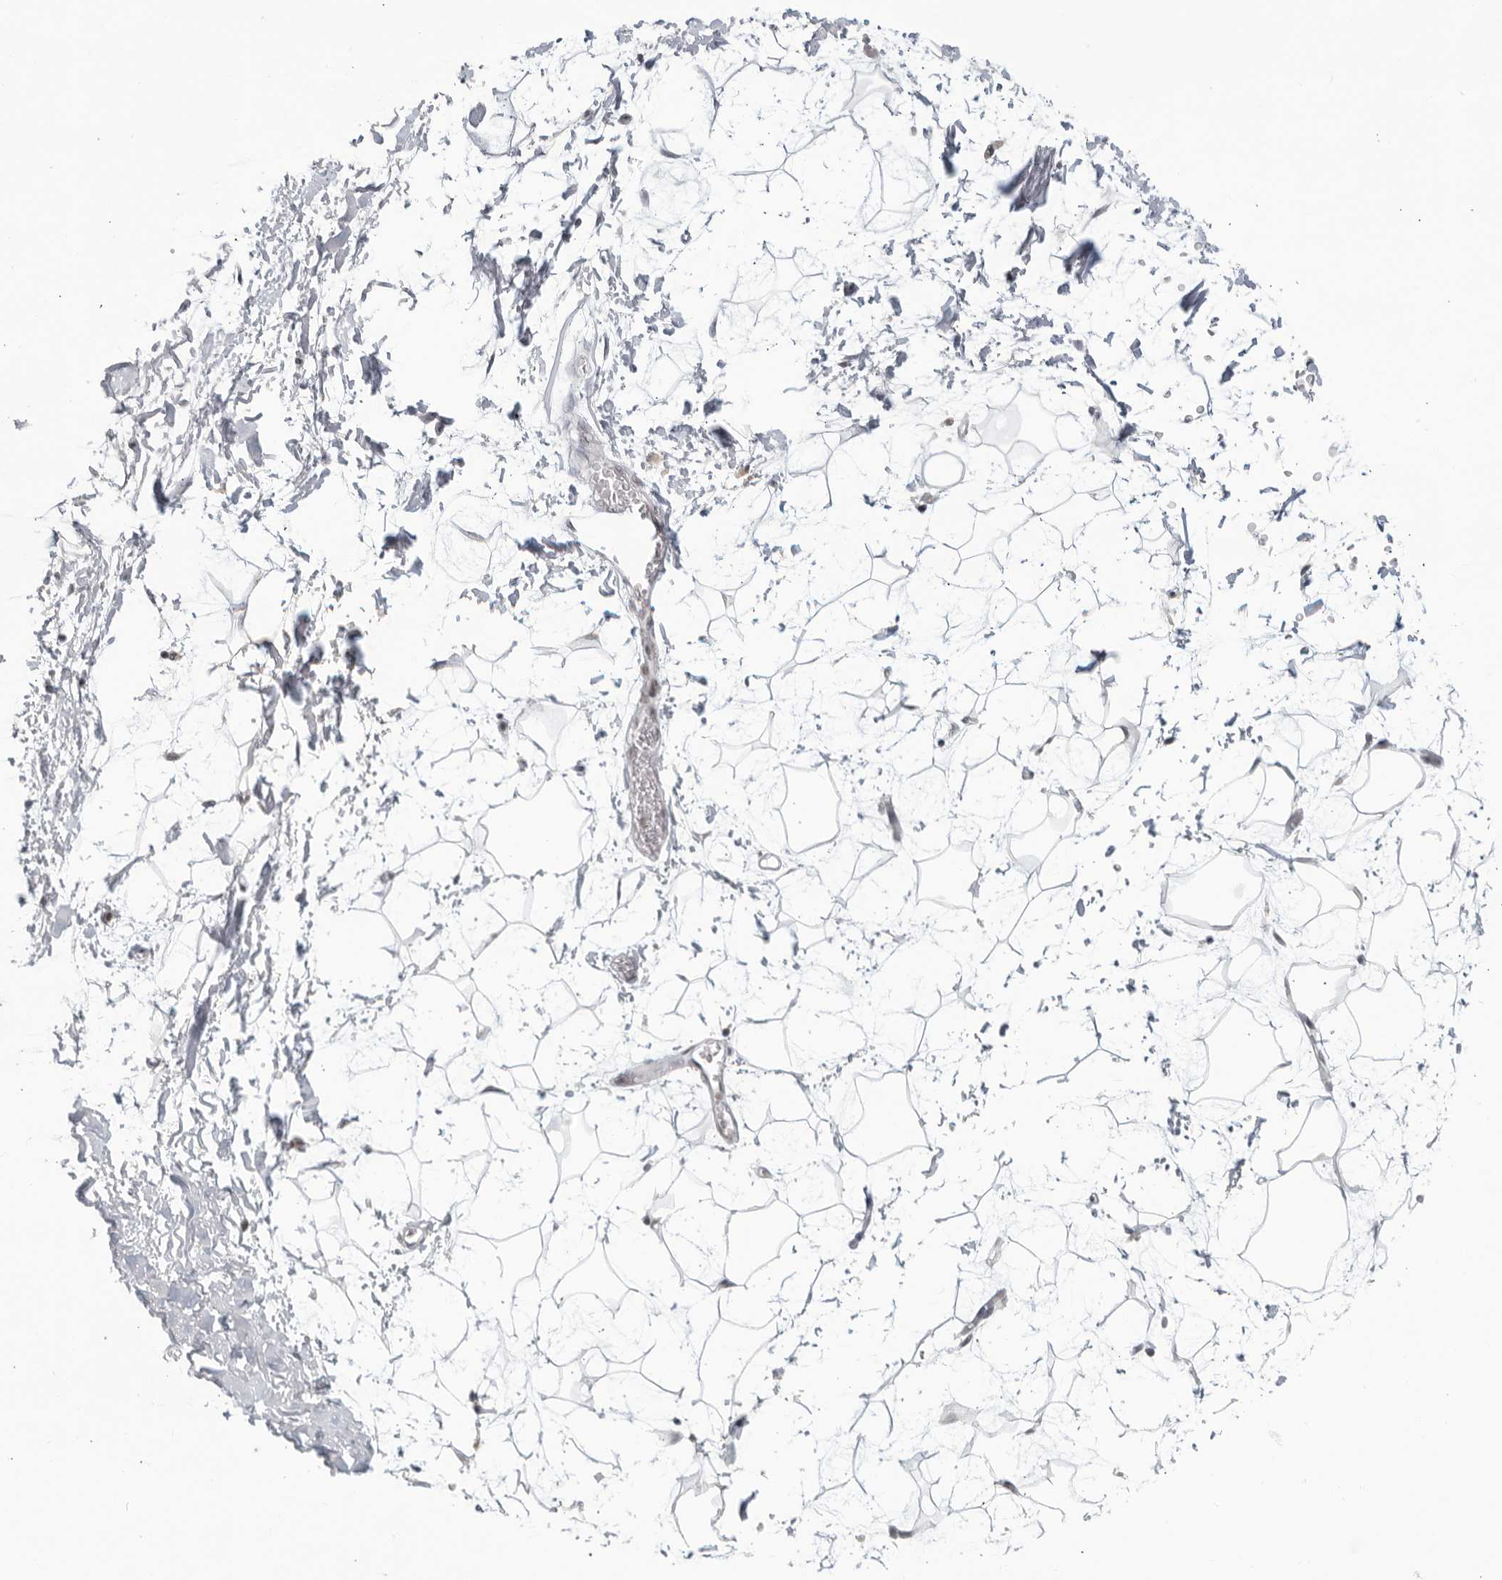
{"staining": {"intensity": "negative", "quantity": "none", "location": "none"}, "tissue": "adipose tissue", "cell_type": "Adipocytes", "image_type": "normal", "snomed": [{"axis": "morphology", "description": "Normal tissue, NOS"}, {"axis": "topography", "description": "Soft tissue"}], "caption": "A high-resolution image shows IHC staining of benign adipose tissue, which exhibits no significant staining in adipocytes.", "gene": "CC2D1B", "patient": {"sex": "male", "age": 72}}